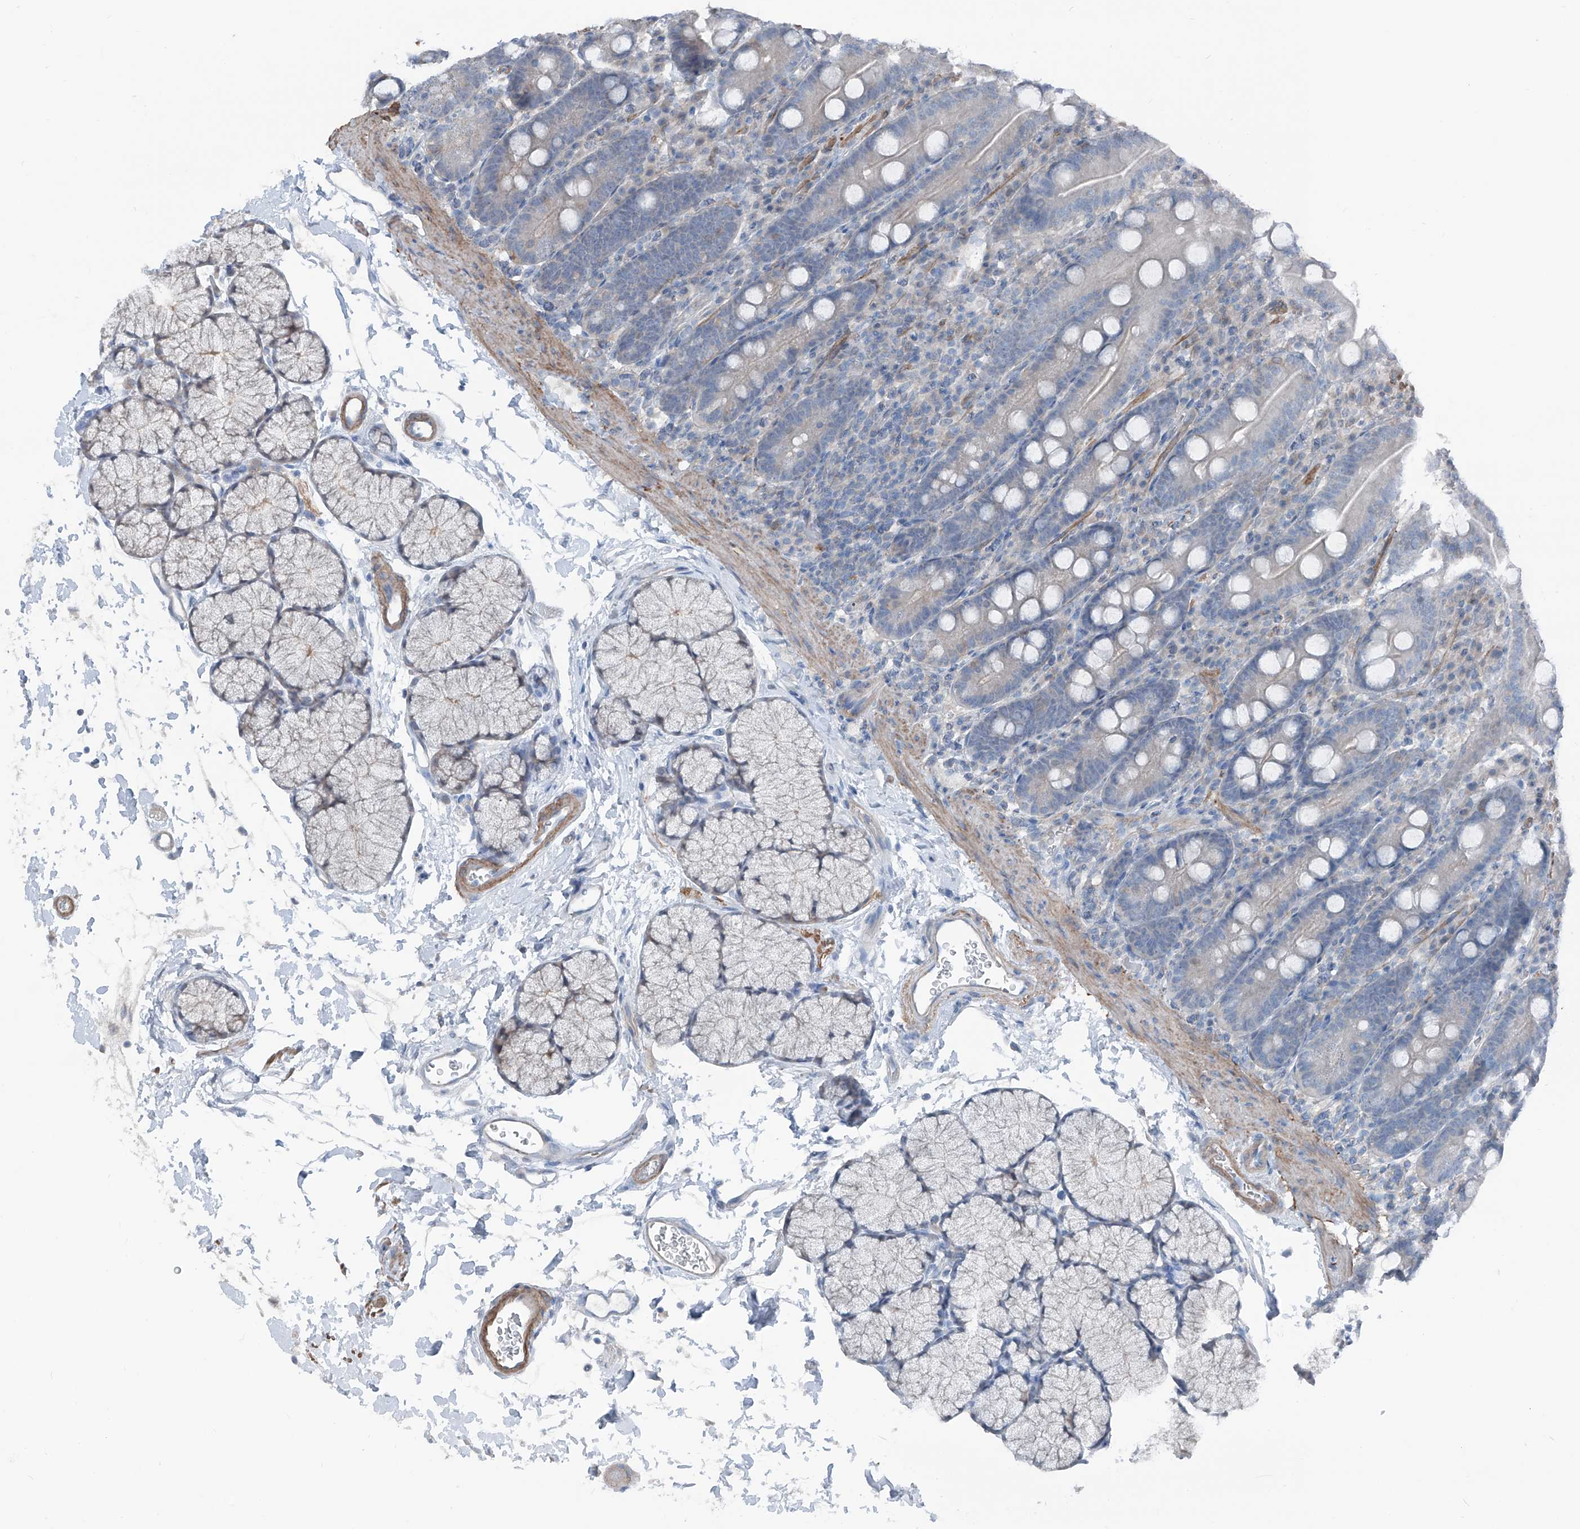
{"staining": {"intensity": "negative", "quantity": "none", "location": "none"}, "tissue": "duodenum", "cell_type": "Glandular cells", "image_type": "normal", "snomed": [{"axis": "morphology", "description": "Normal tissue, NOS"}, {"axis": "topography", "description": "Duodenum"}], "caption": "A micrograph of human duodenum is negative for staining in glandular cells. (Brightfield microscopy of DAB IHC at high magnification).", "gene": "HSPB11", "patient": {"sex": "male", "age": 35}}